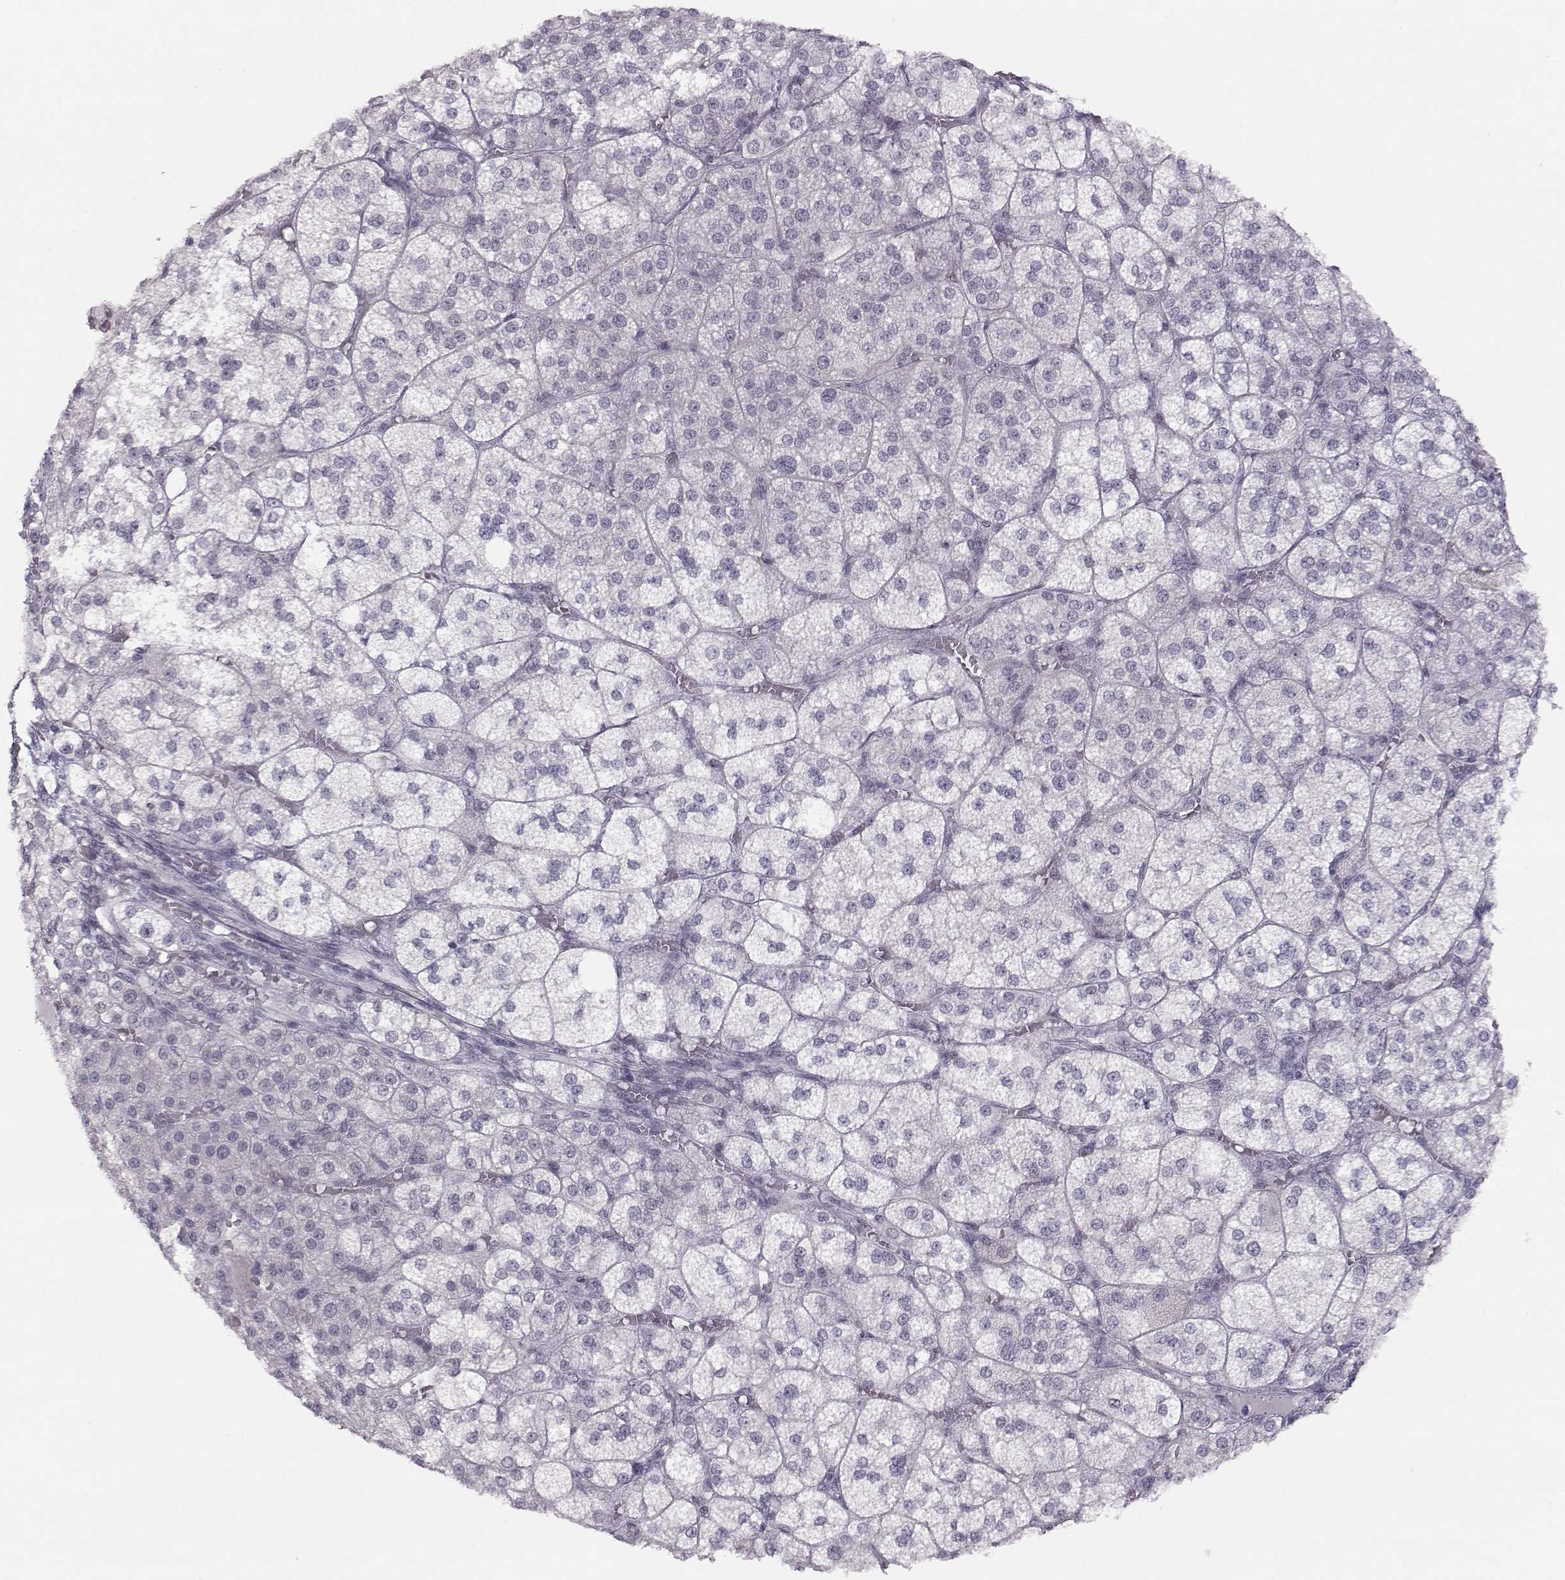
{"staining": {"intensity": "negative", "quantity": "none", "location": "none"}, "tissue": "adrenal gland", "cell_type": "Glandular cells", "image_type": "normal", "snomed": [{"axis": "morphology", "description": "Normal tissue, NOS"}, {"axis": "topography", "description": "Adrenal gland"}], "caption": "DAB immunohistochemical staining of unremarkable human adrenal gland demonstrates no significant staining in glandular cells. Brightfield microscopy of IHC stained with DAB (brown) and hematoxylin (blue), captured at high magnification.", "gene": "KIF13B", "patient": {"sex": "female", "age": 60}}